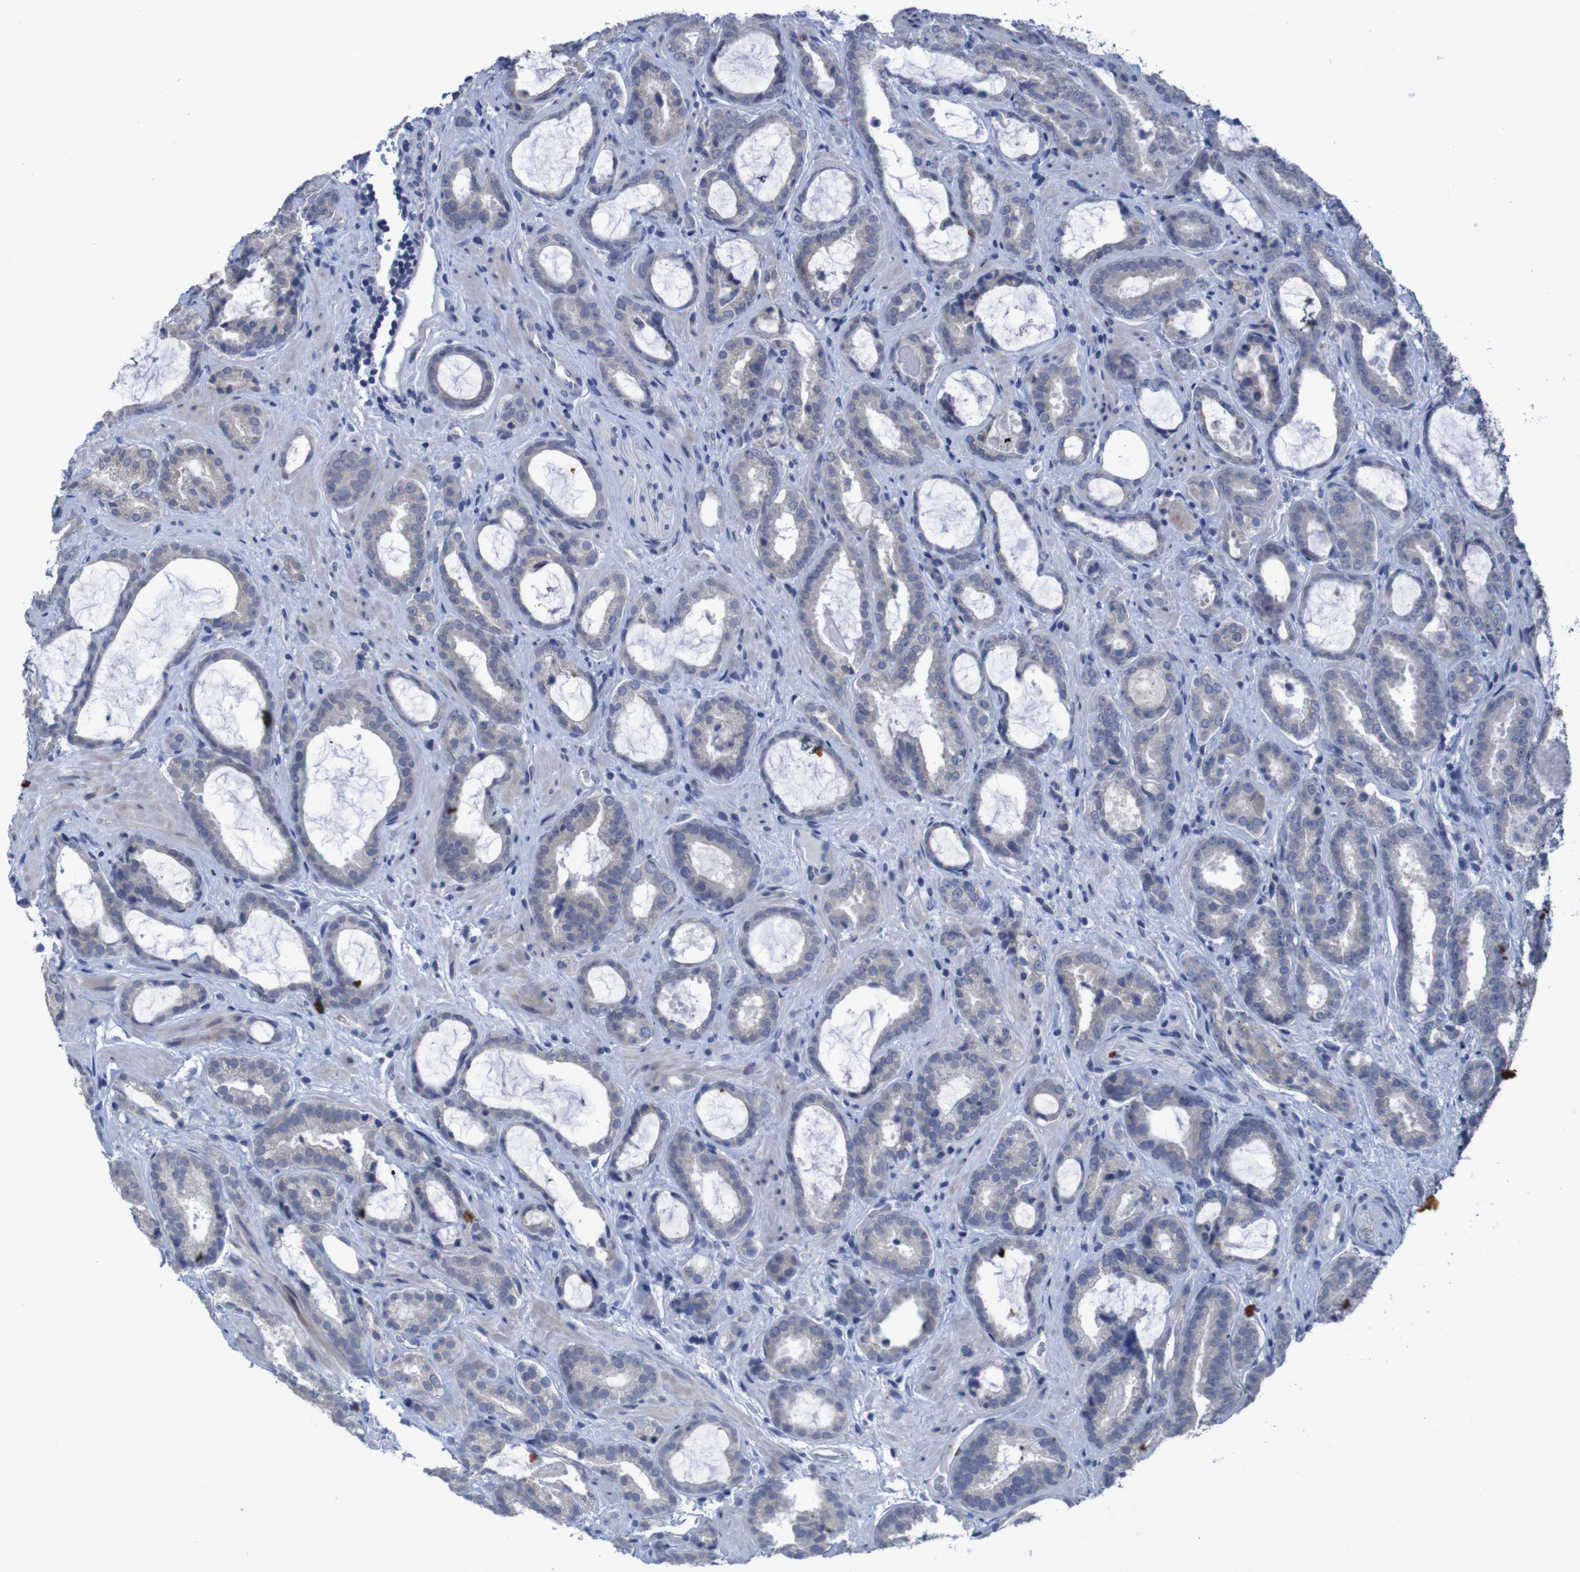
{"staining": {"intensity": "negative", "quantity": "none", "location": "none"}, "tissue": "prostate cancer", "cell_type": "Tumor cells", "image_type": "cancer", "snomed": [{"axis": "morphology", "description": "Adenocarcinoma, Low grade"}, {"axis": "topography", "description": "Prostate"}], "caption": "Tumor cells show no significant protein expression in prostate cancer.", "gene": "CLDN18", "patient": {"sex": "male", "age": 60}}